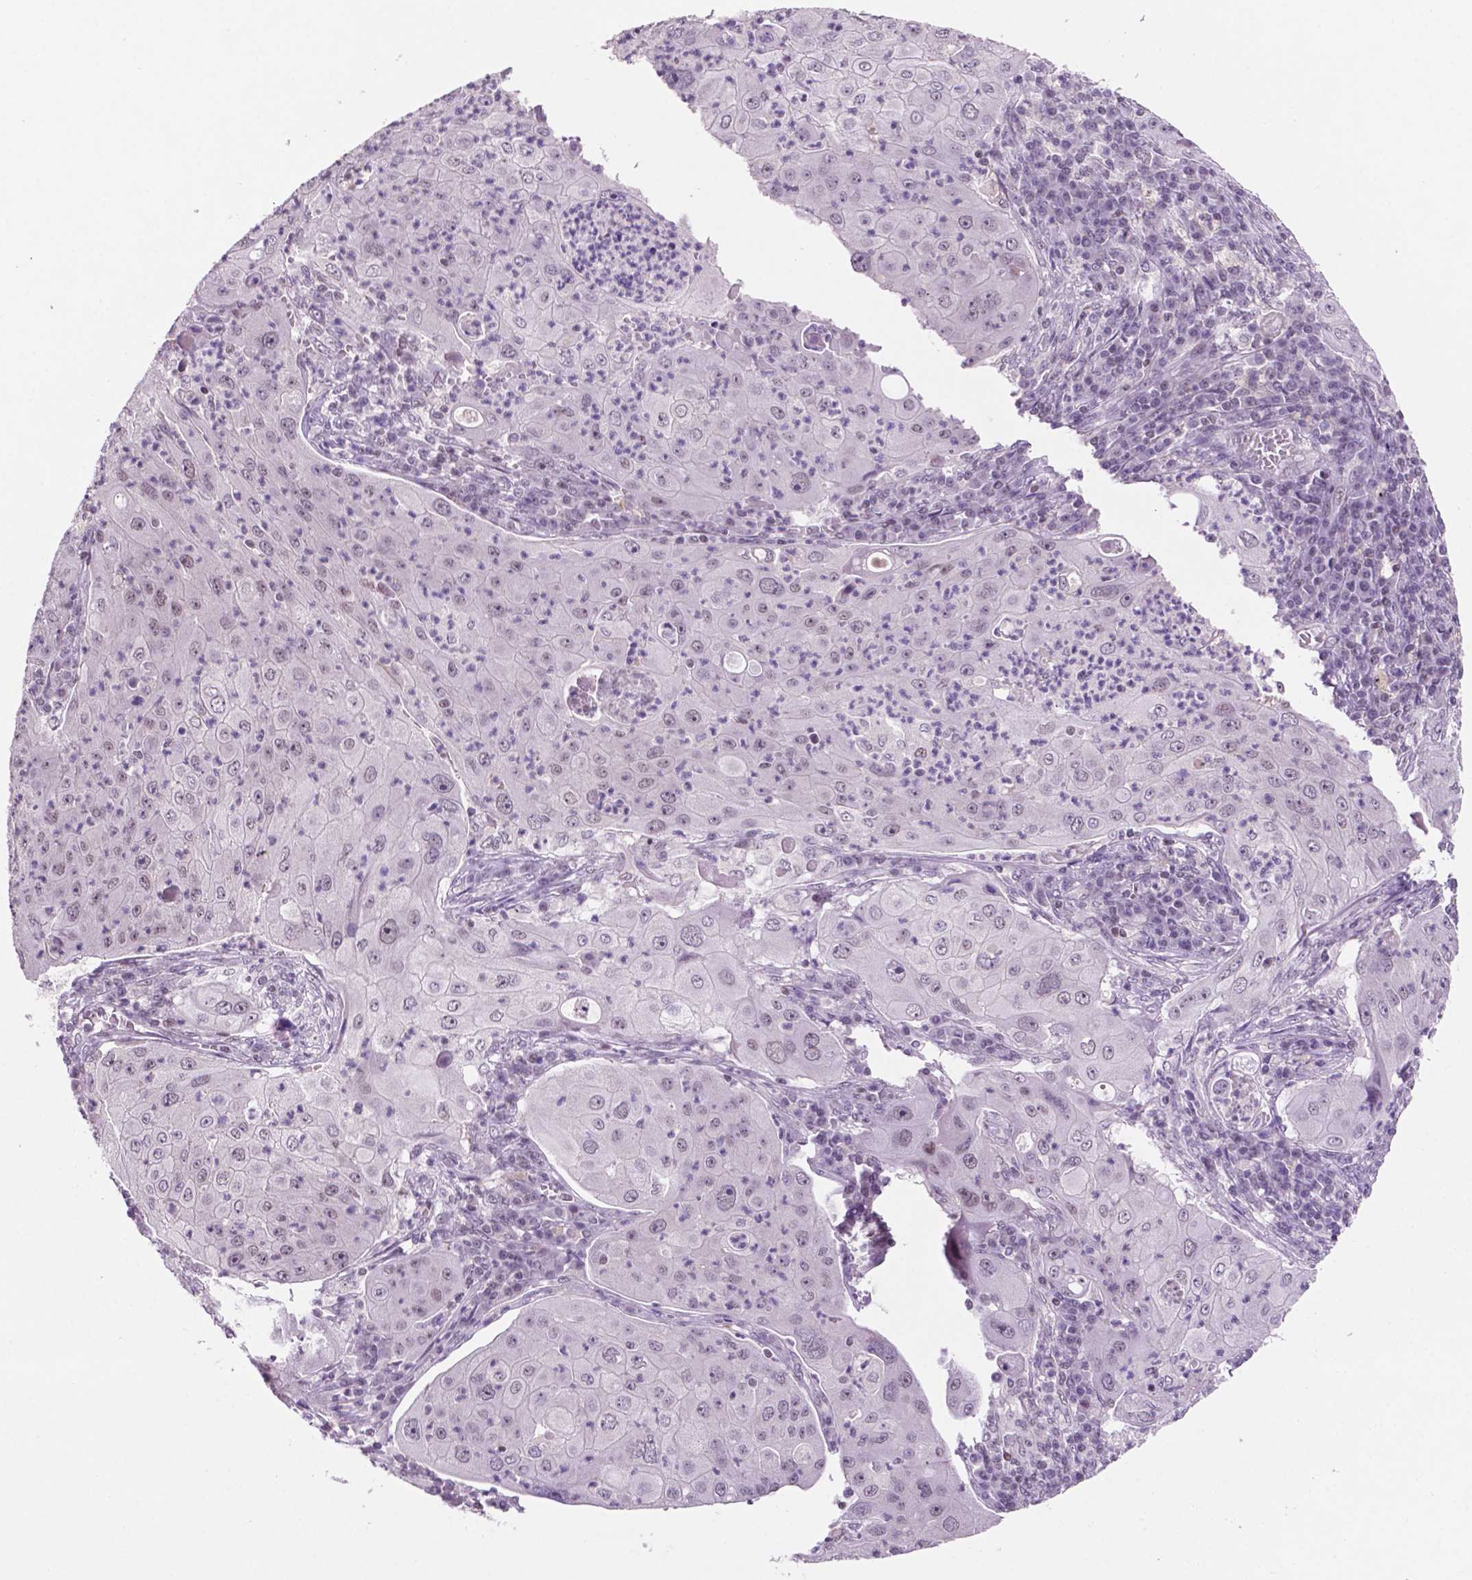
{"staining": {"intensity": "weak", "quantity": "<25%", "location": "nuclear"}, "tissue": "lung cancer", "cell_type": "Tumor cells", "image_type": "cancer", "snomed": [{"axis": "morphology", "description": "Squamous cell carcinoma, NOS"}, {"axis": "topography", "description": "Lung"}], "caption": "DAB immunohistochemical staining of human lung squamous cell carcinoma shows no significant positivity in tumor cells.", "gene": "NCOR1", "patient": {"sex": "female", "age": 59}}